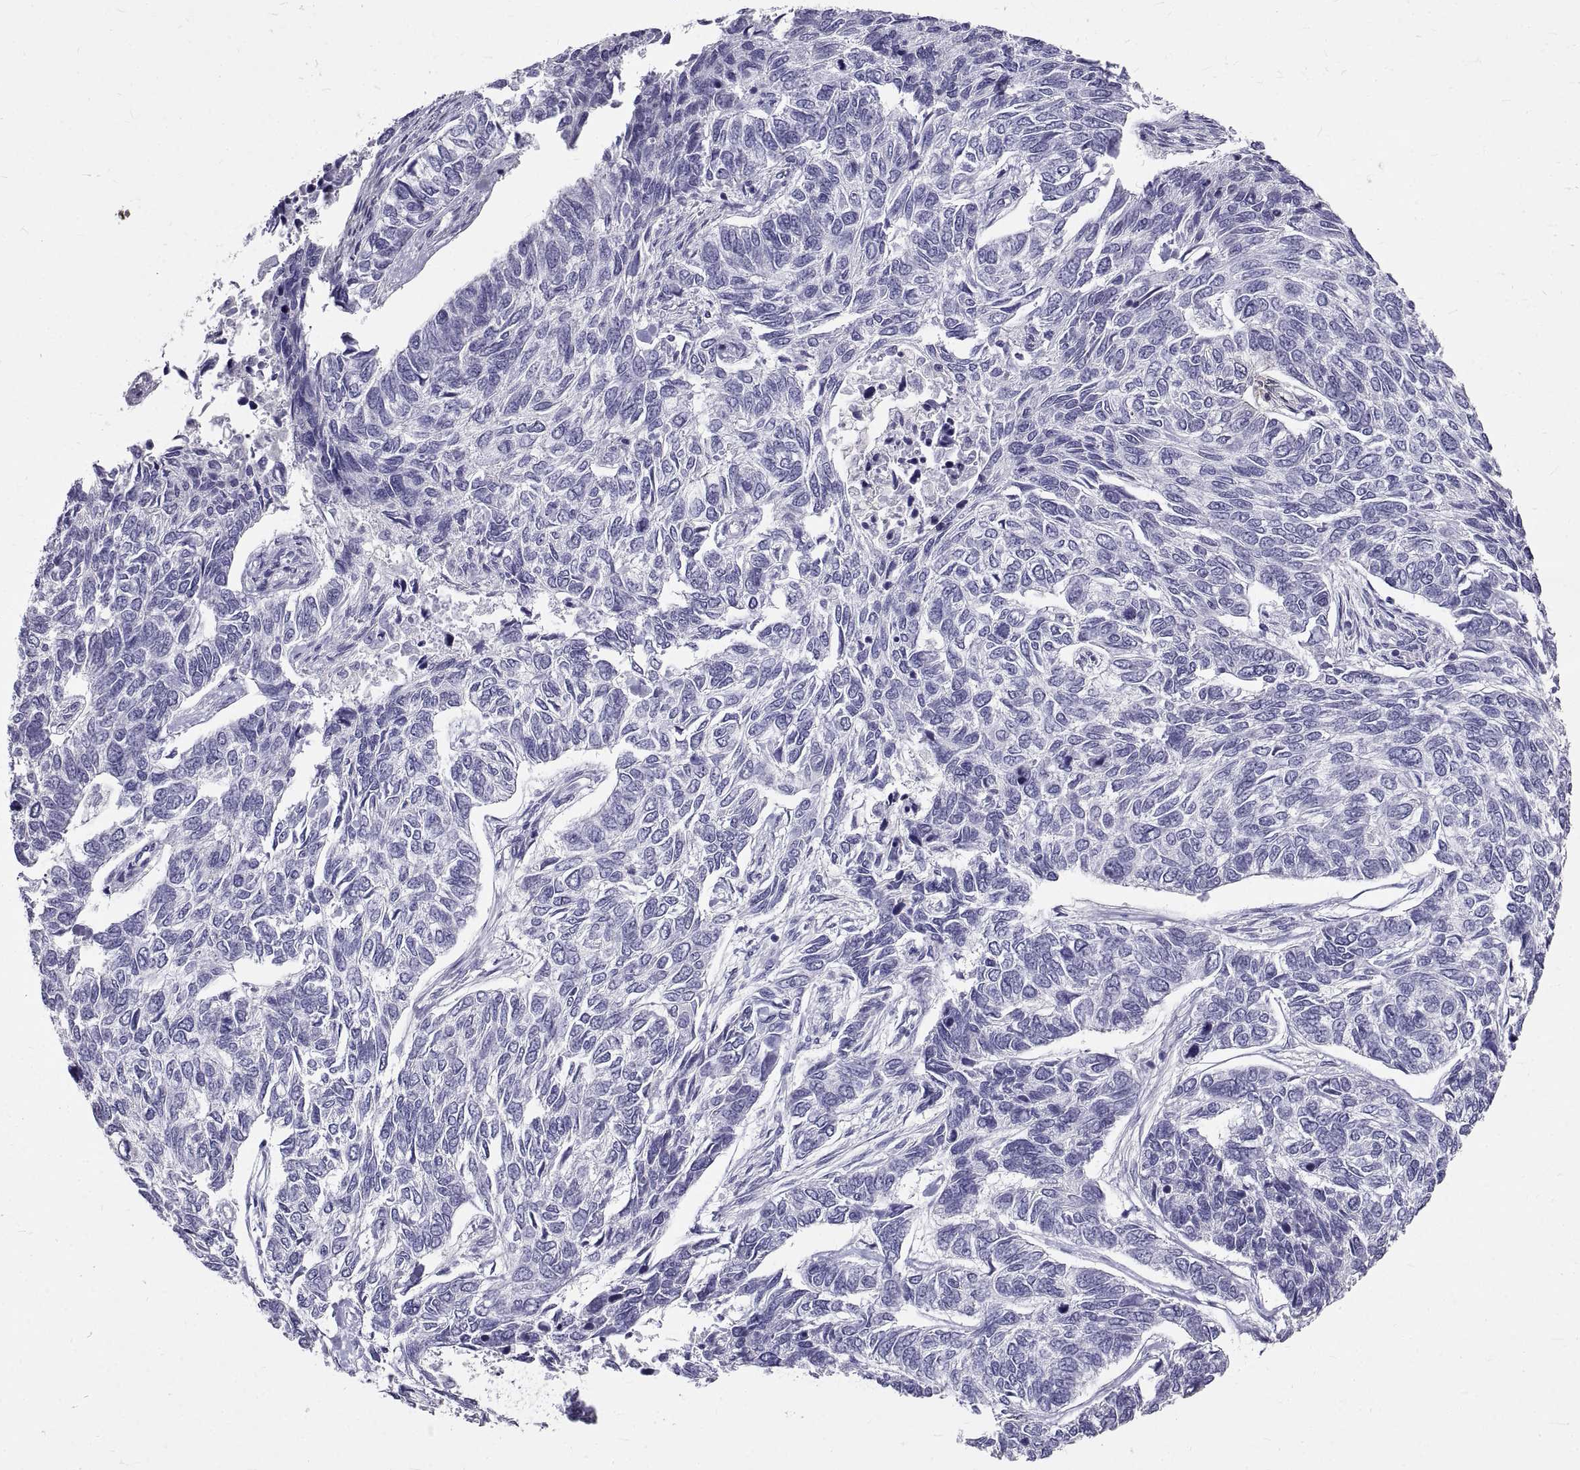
{"staining": {"intensity": "negative", "quantity": "none", "location": "none"}, "tissue": "skin cancer", "cell_type": "Tumor cells", "image_type": "cancer", "snomed": [{"axis": "morphology", "description": "Basal cell carcinoma"}, {"axis": "topography", "description": "Skin"}], "caption": "IHC histopathology image of skin cancer (basal cell carcinoma) stained for a protein (brown), which exhibits no expression in tumor cells.", "gene": "GNG12", "patient": {"sex": "female", "age": 65}}